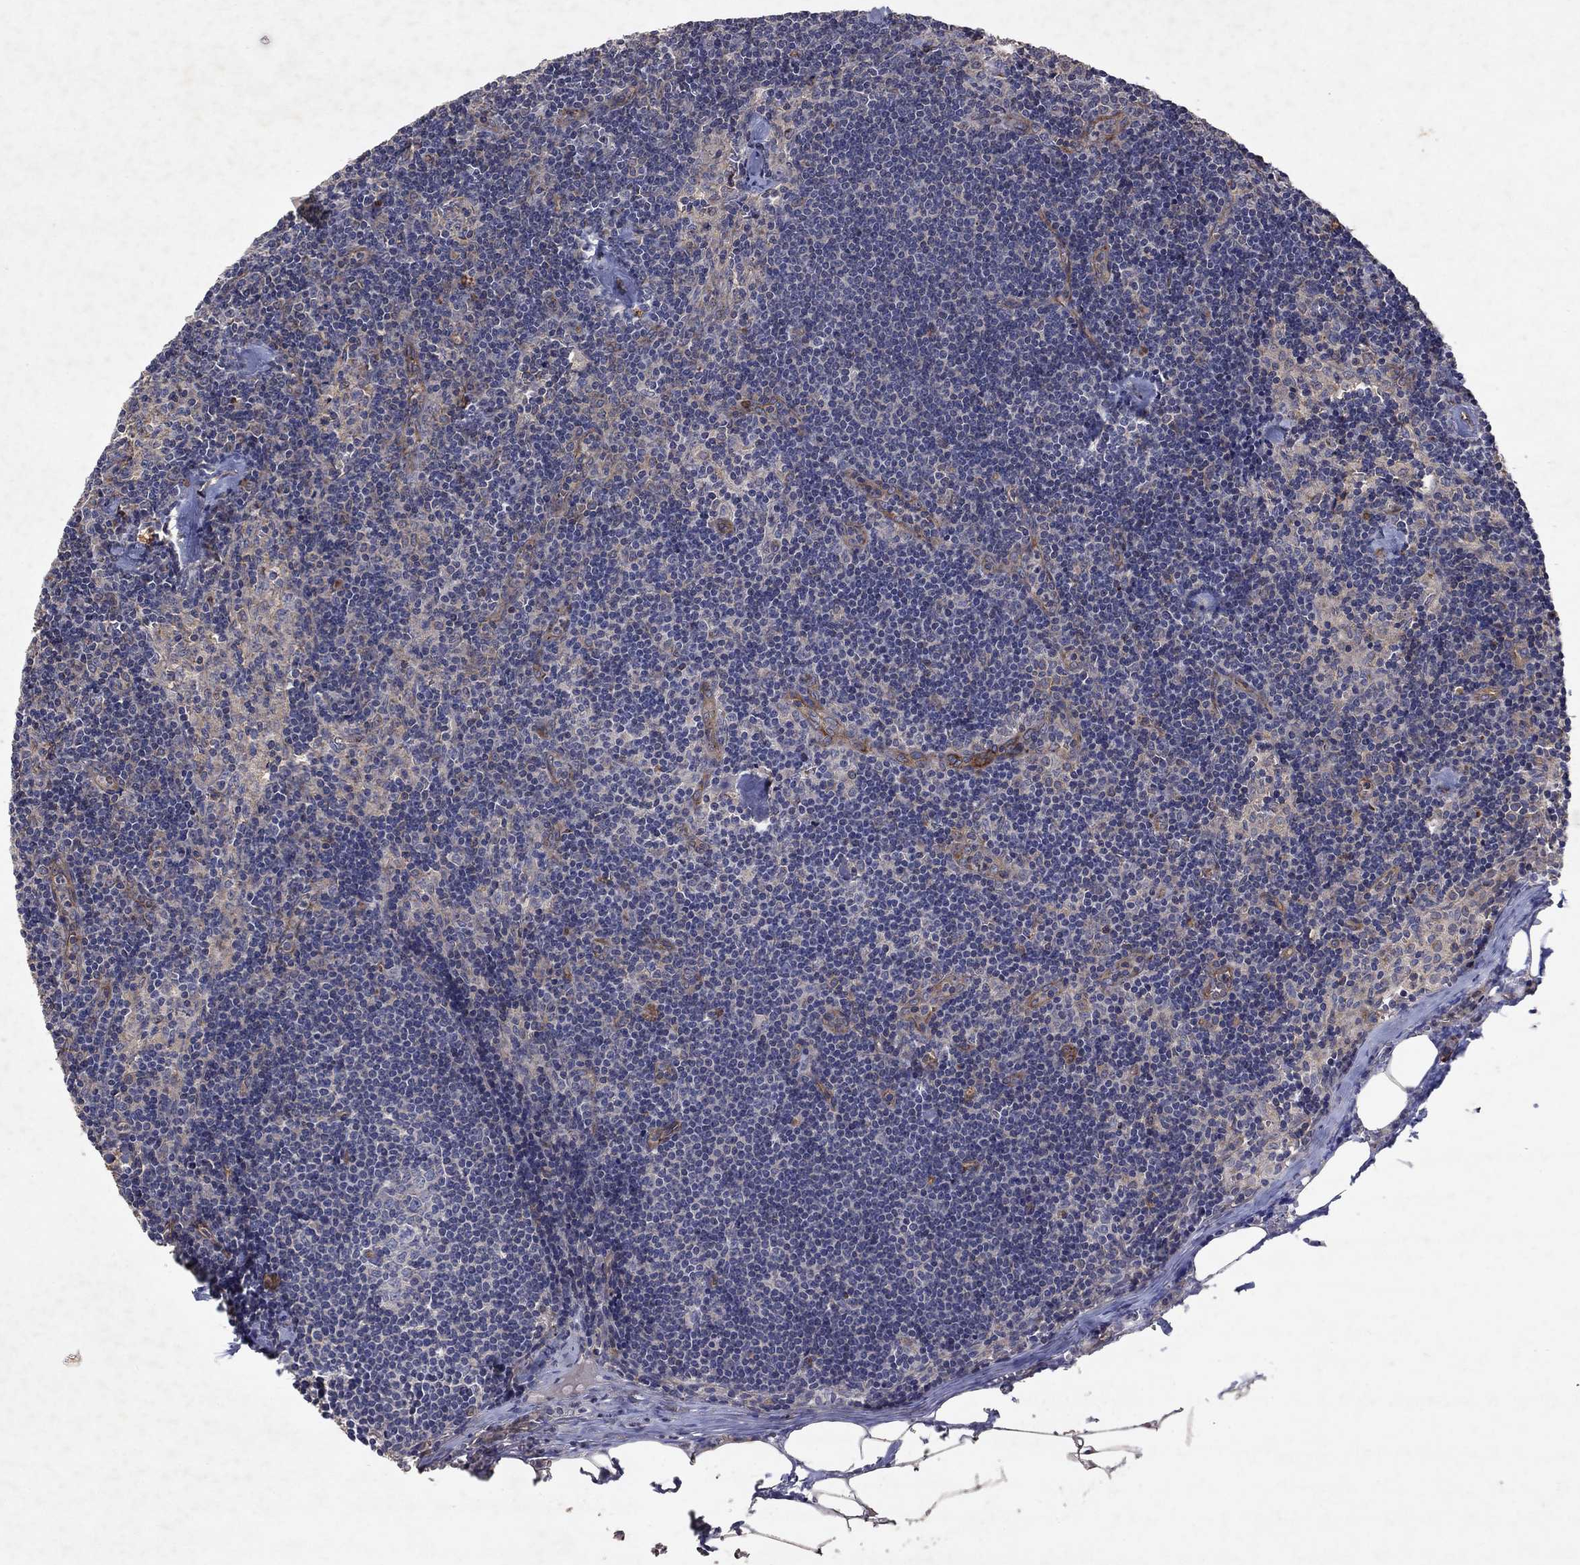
{"staining": {"intensity": "negative", "quantity": "none", "location": "none"}, "tissue": "lymph node", "cell_type": "Germinal center cells", "image_type": "normal", "snomed": [{"axis": "morphology", "description": "Normal tissue, NOS"}, {"axis": "topography", "description": "Lymph node"}], "caption": "There is no significant expression in germinal center cells of lymph node. Nuclei are stained in blue.", "gene": "FRG1", "patient": {"sex": "female", "age": 51}}